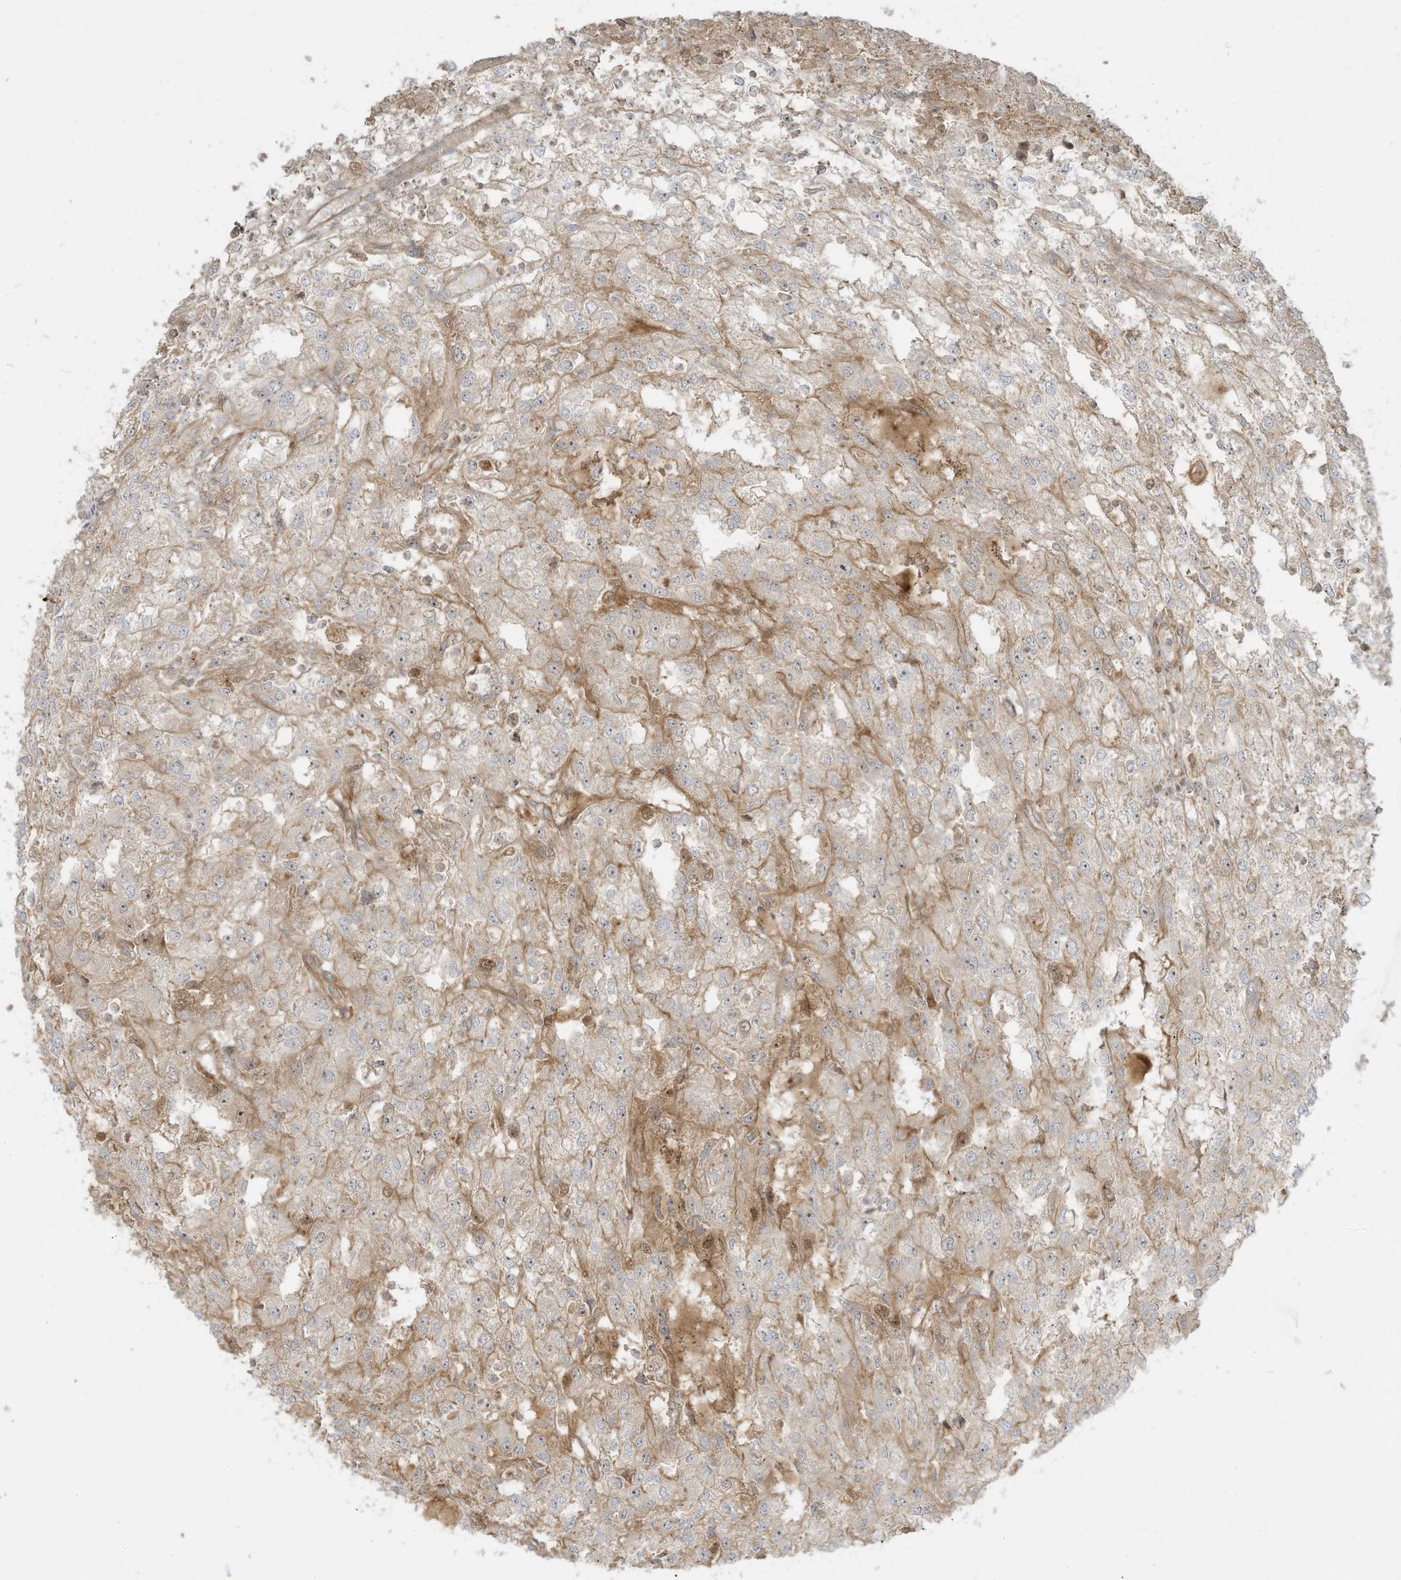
{"staining": {"intensity": "weak", "quantity": "25%-75%", "location": "cytoplasmic/membranous"}, "tissue": "renal cancer", "cell_type": "Tumor cells", "image_type": "cancer", "snomed": [{"axis": "morphology", "description": "Adenocarcinoma, NOS"}, {"axis": "topography", "description": "Kidney"}], "caption": "Tumor cells show low levels of weak cytoplasmic/membranous positivity in approximately 25%-75% of cells in renal adenocarcinoma.", "gene": "ENTR1", "patient": {"sex": "female", "age": 54}}